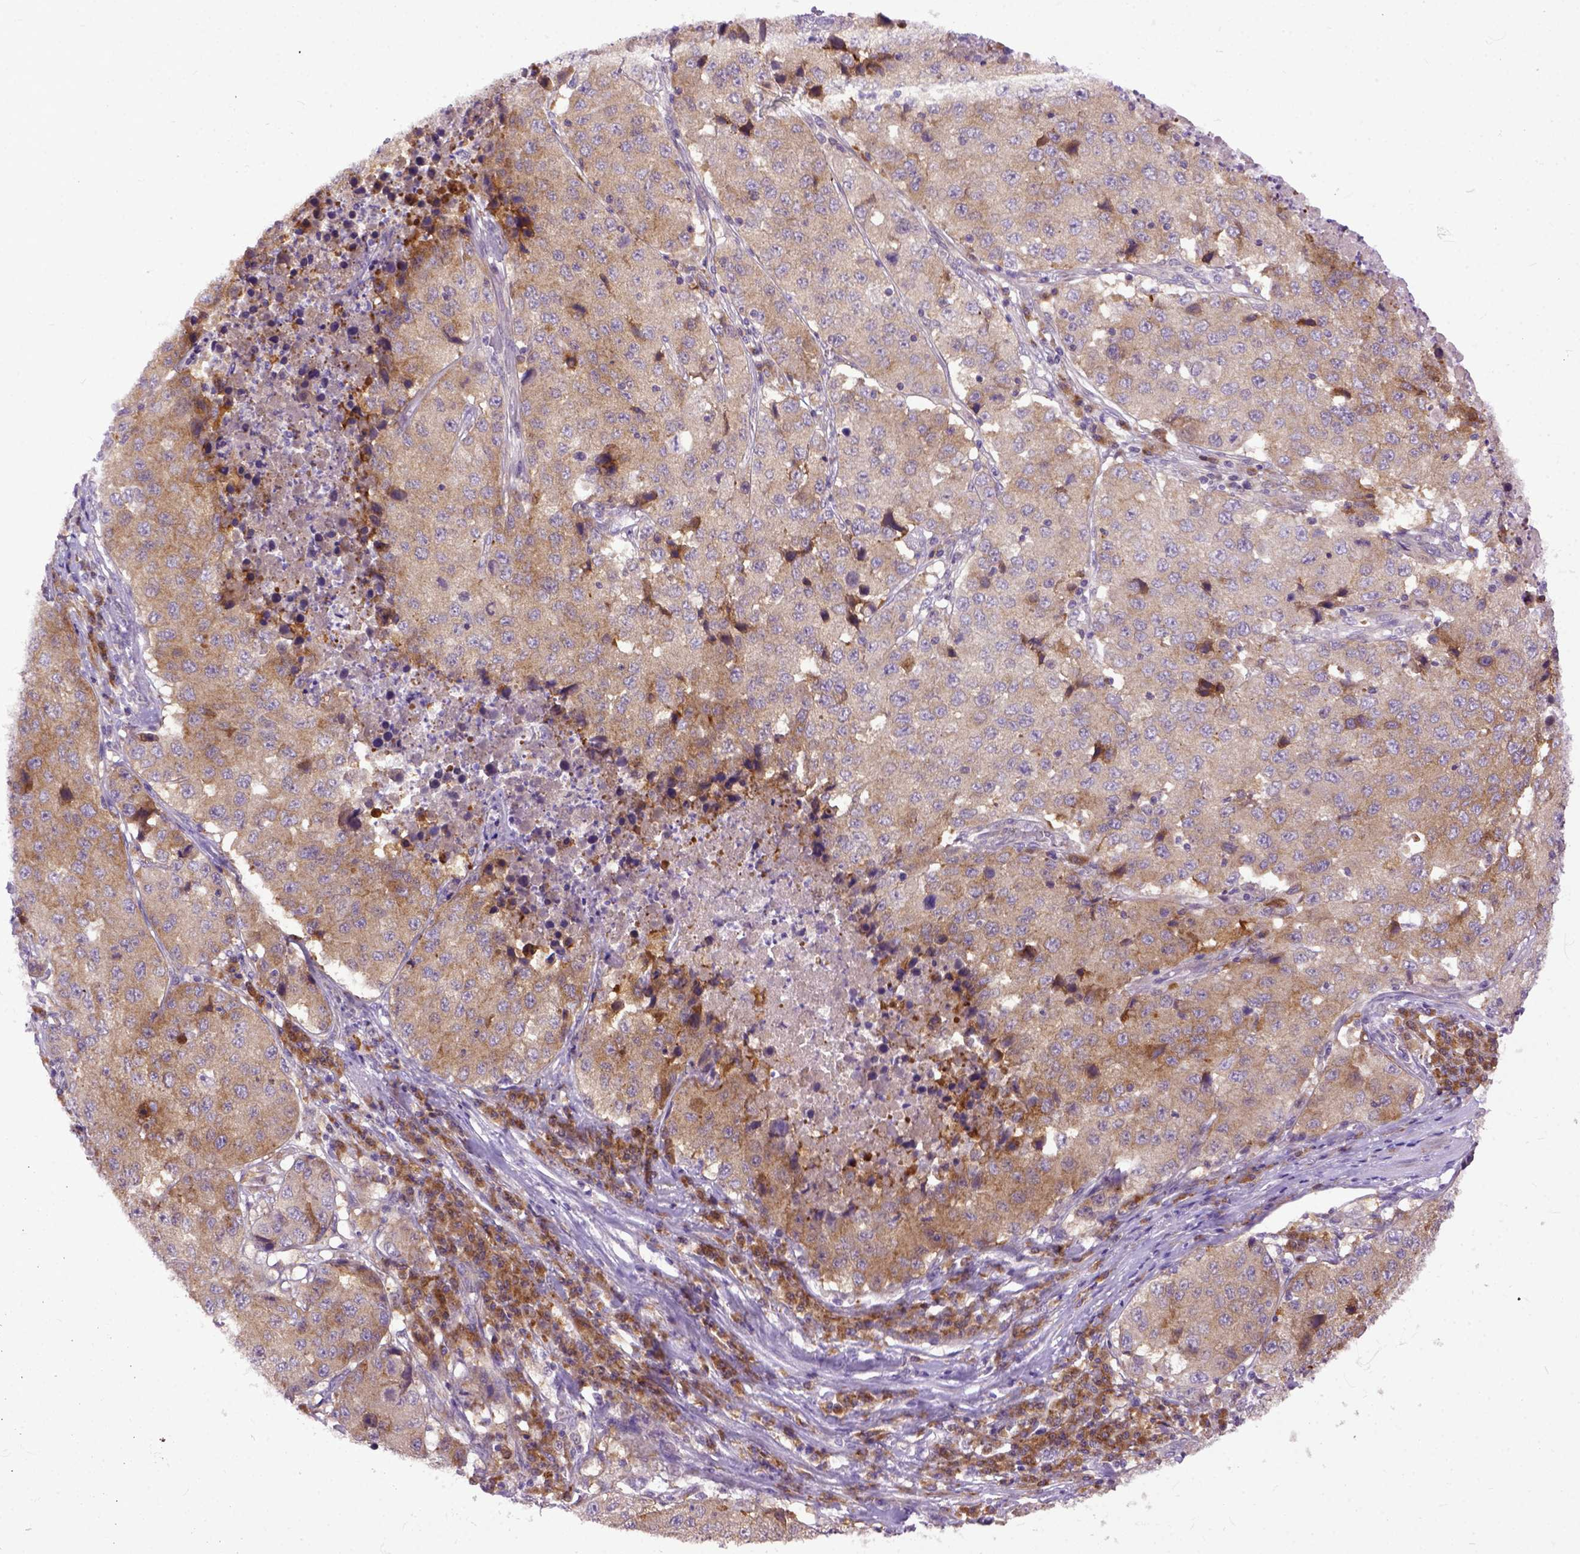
{"staining": {"intensity": "moderate", "quantity": ">75%", "location": "cytoplasmic/membranous"}, "tissue": "stomach cancer", "cell_type": "Tumor cells", "image_type": "cancer", "snomed": [{"axis": "morphology", "description": "Adenocarcinoma, NOS"}, {"axis": "topography", "description": "Stomach"}], "caption": "Moderate cytoplasmic/membranous positivity is present in about >75% of tumor cells in adenocarcinoma (stomach). The protein is stained brown, and the nuclei are stained in blue (DAB IHC with brightfield microscopy, high magnification).", "gene": "CPNE1", "patient": {"sex": "male", "age": 71}}